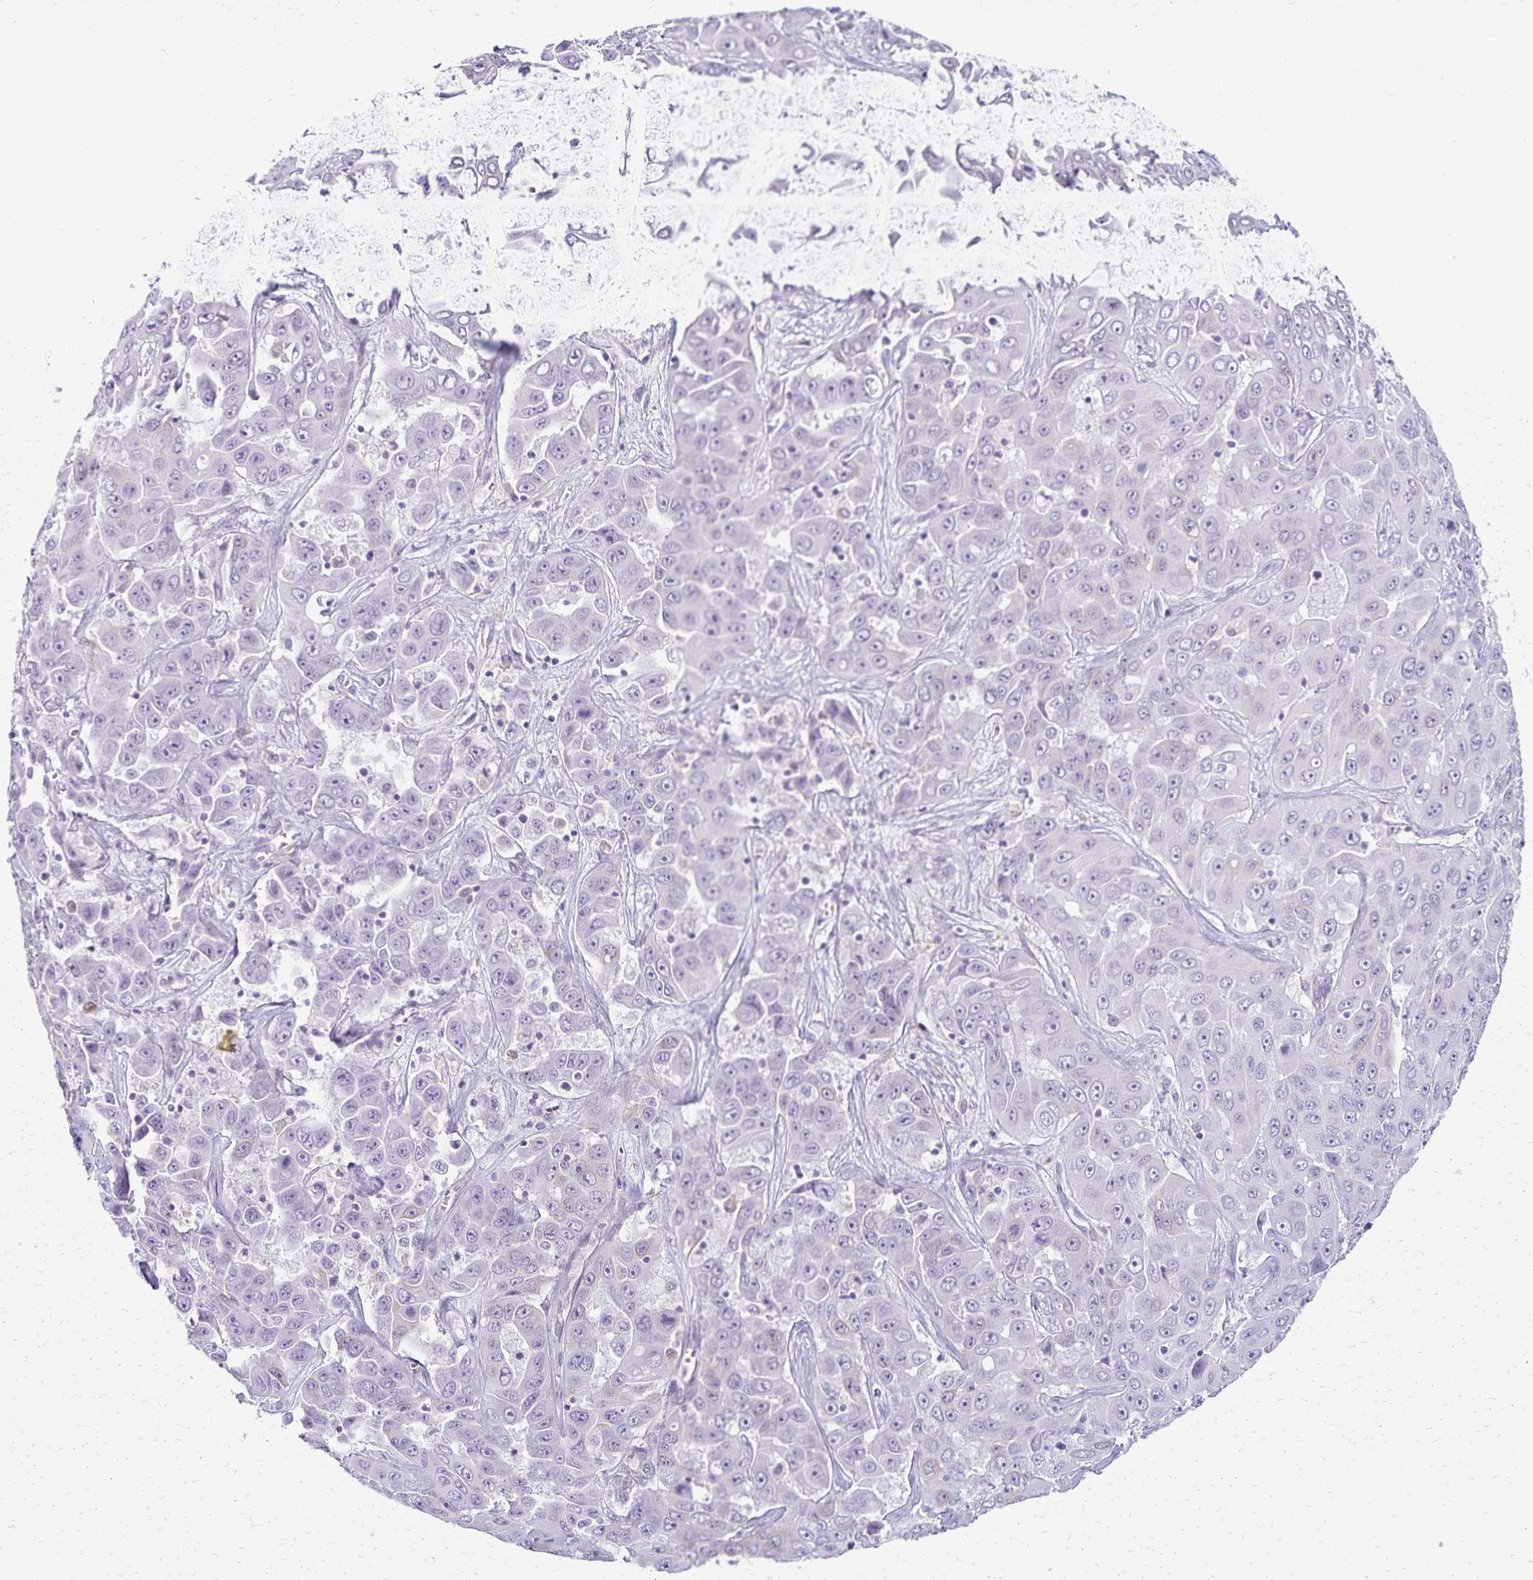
{"staining": {"intensity": "negative", "quantity": "none", "location": "none"}, "tissue": "liver cancer", "cell_type": "Tumor cells", "image_type": "cancer", "snomed": [{"axis": "morphology", "description": "Cholangiocarcinoma"}, {"axis": "topography", "description": "Liver"}], "caption": "Liver cholangiocarcinoma stained for a protein using immunohistochemistry (IHC) shows no expression tumor cells.", "gene": "KISS1", "patient": {"sex": "female", "age": 52}}